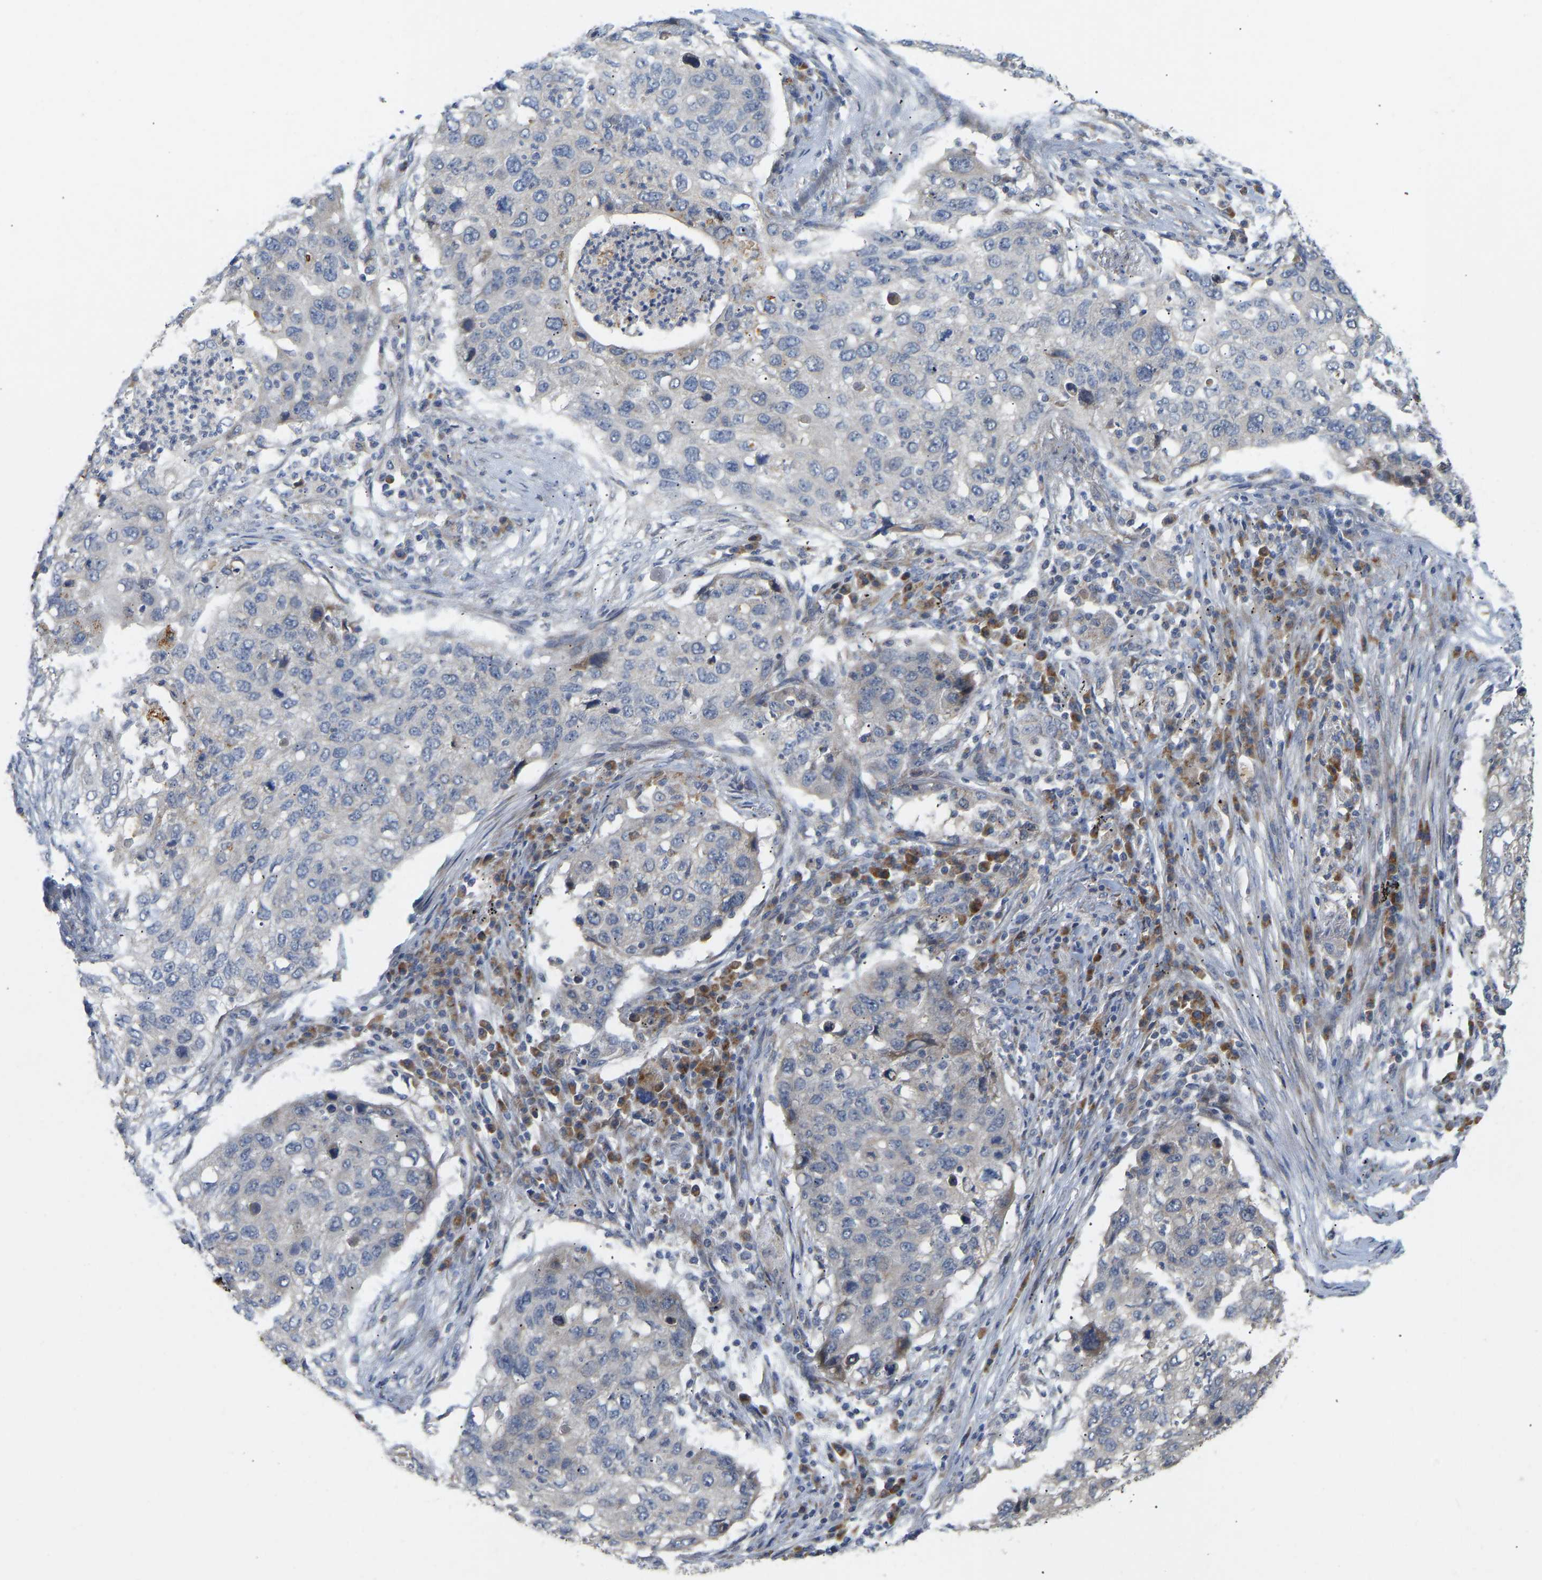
{"staining": {"intensity": "negative", "quantity": "none", "location": "none"}, "tissue": "lung cancer", "cell_type": "Tumor cells", "image_type": "cancer", "snomed": [{"axis": "morphology", "description": "Squamous cell carcinoma, NOS"}, {"axis": "topography", "description": "Lung"}], "caption": "Immunohistochemical staining of lung cancer (squamous cell carcinoma) displays no significant positivity in tumor cells.", "gene": "HACD2", "patient": {"sex": "female", "age": 63}}